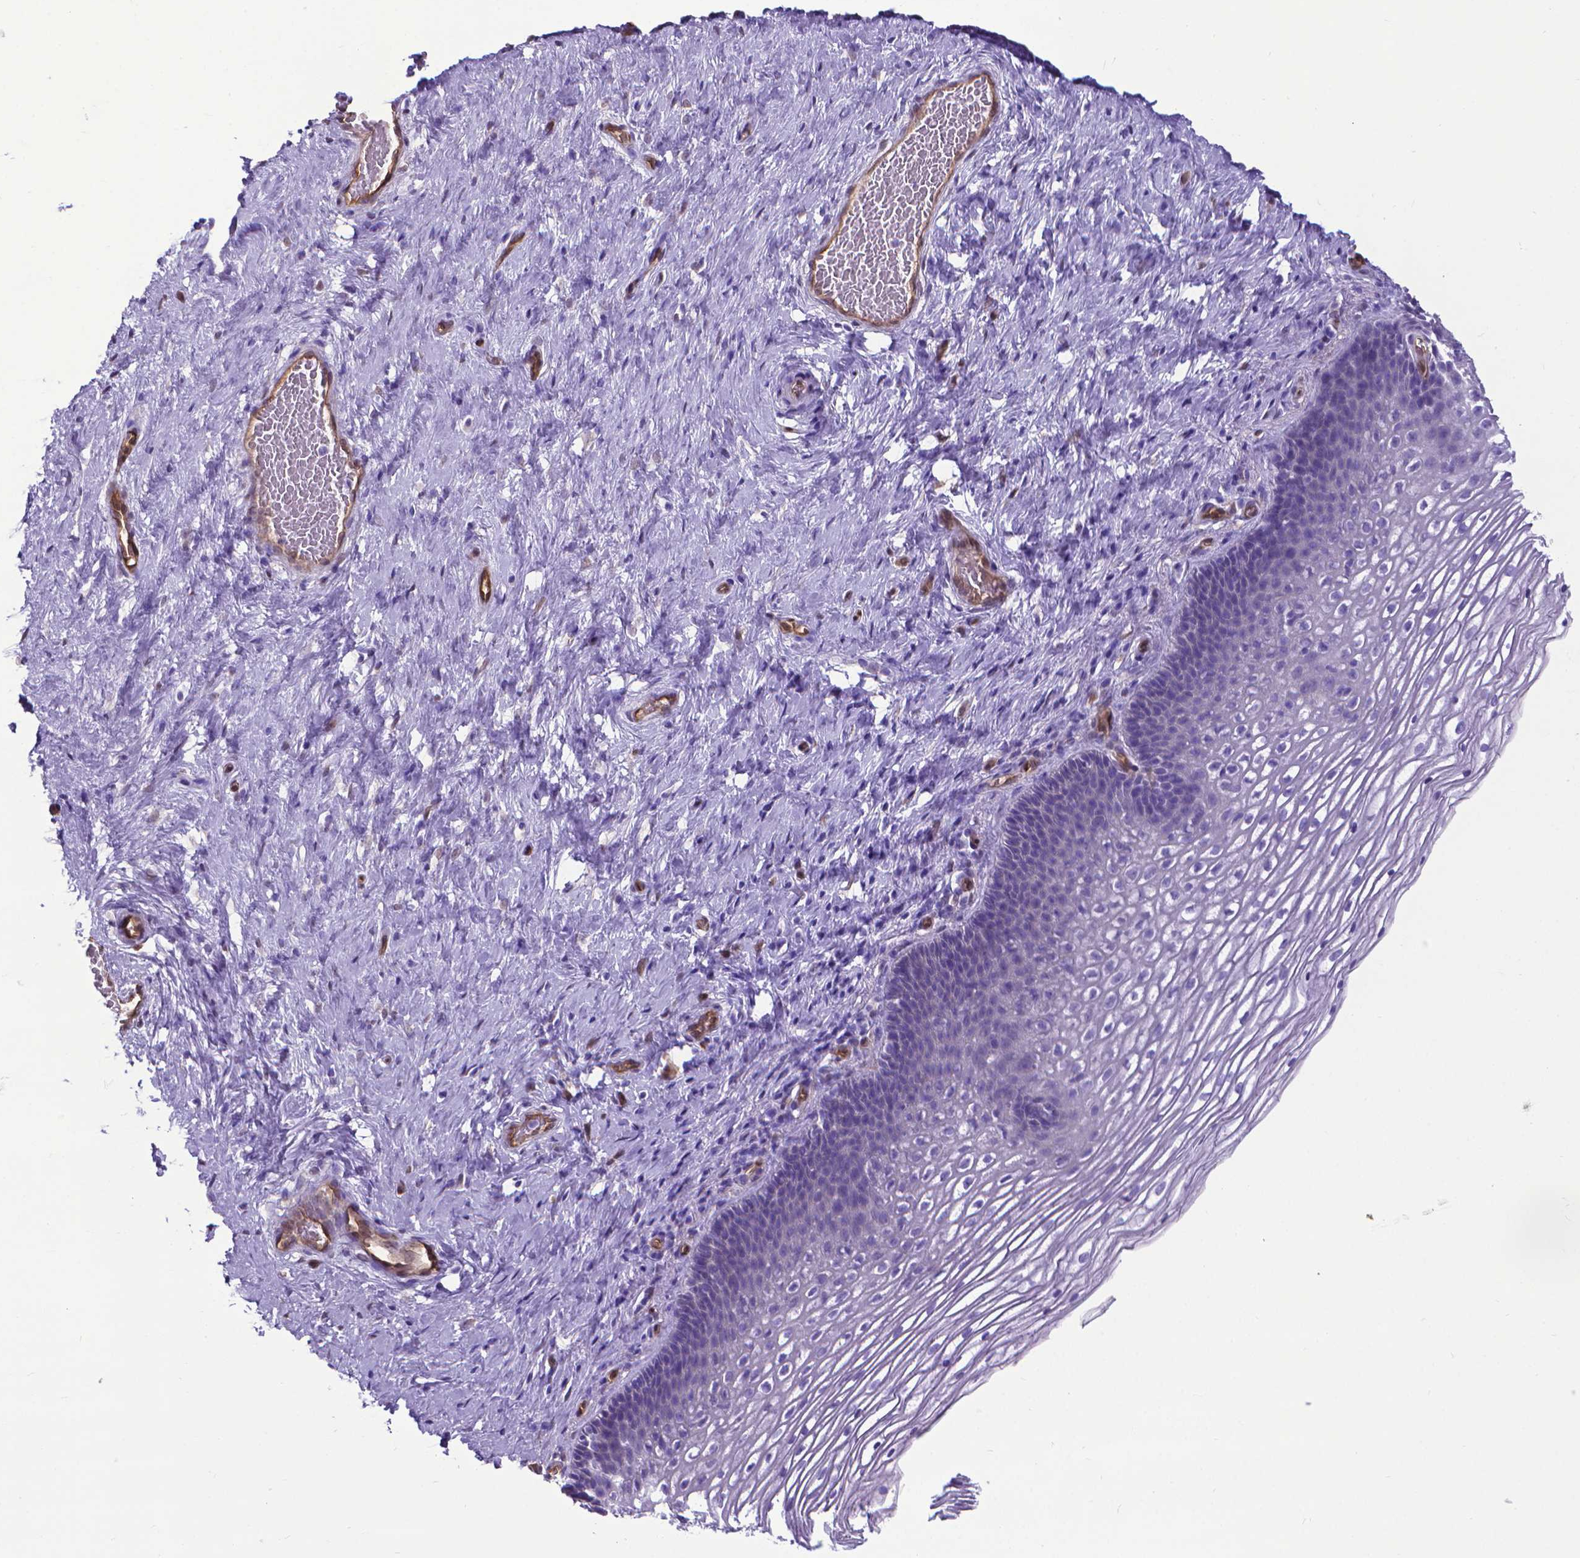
{"staining": {"intensity": "negative", "quantity": "none", "location": "none"}, "tissue": "cervix", "cell_type": "Glandular cells", "image_type": "normal", "snomed": [{"axis": "morphology", "description": "Normal tissue, NOS"}, {"axis": "topography", "description": "Cervix"}], "caption": "Glandular cells show no significant expression in normal cervix. (Brightfield microscopy of DAB immunohistochemistry (IHC) at high magnification).", "gene": "CLIC4", "patient": {"sex": "female", "age": 34}}